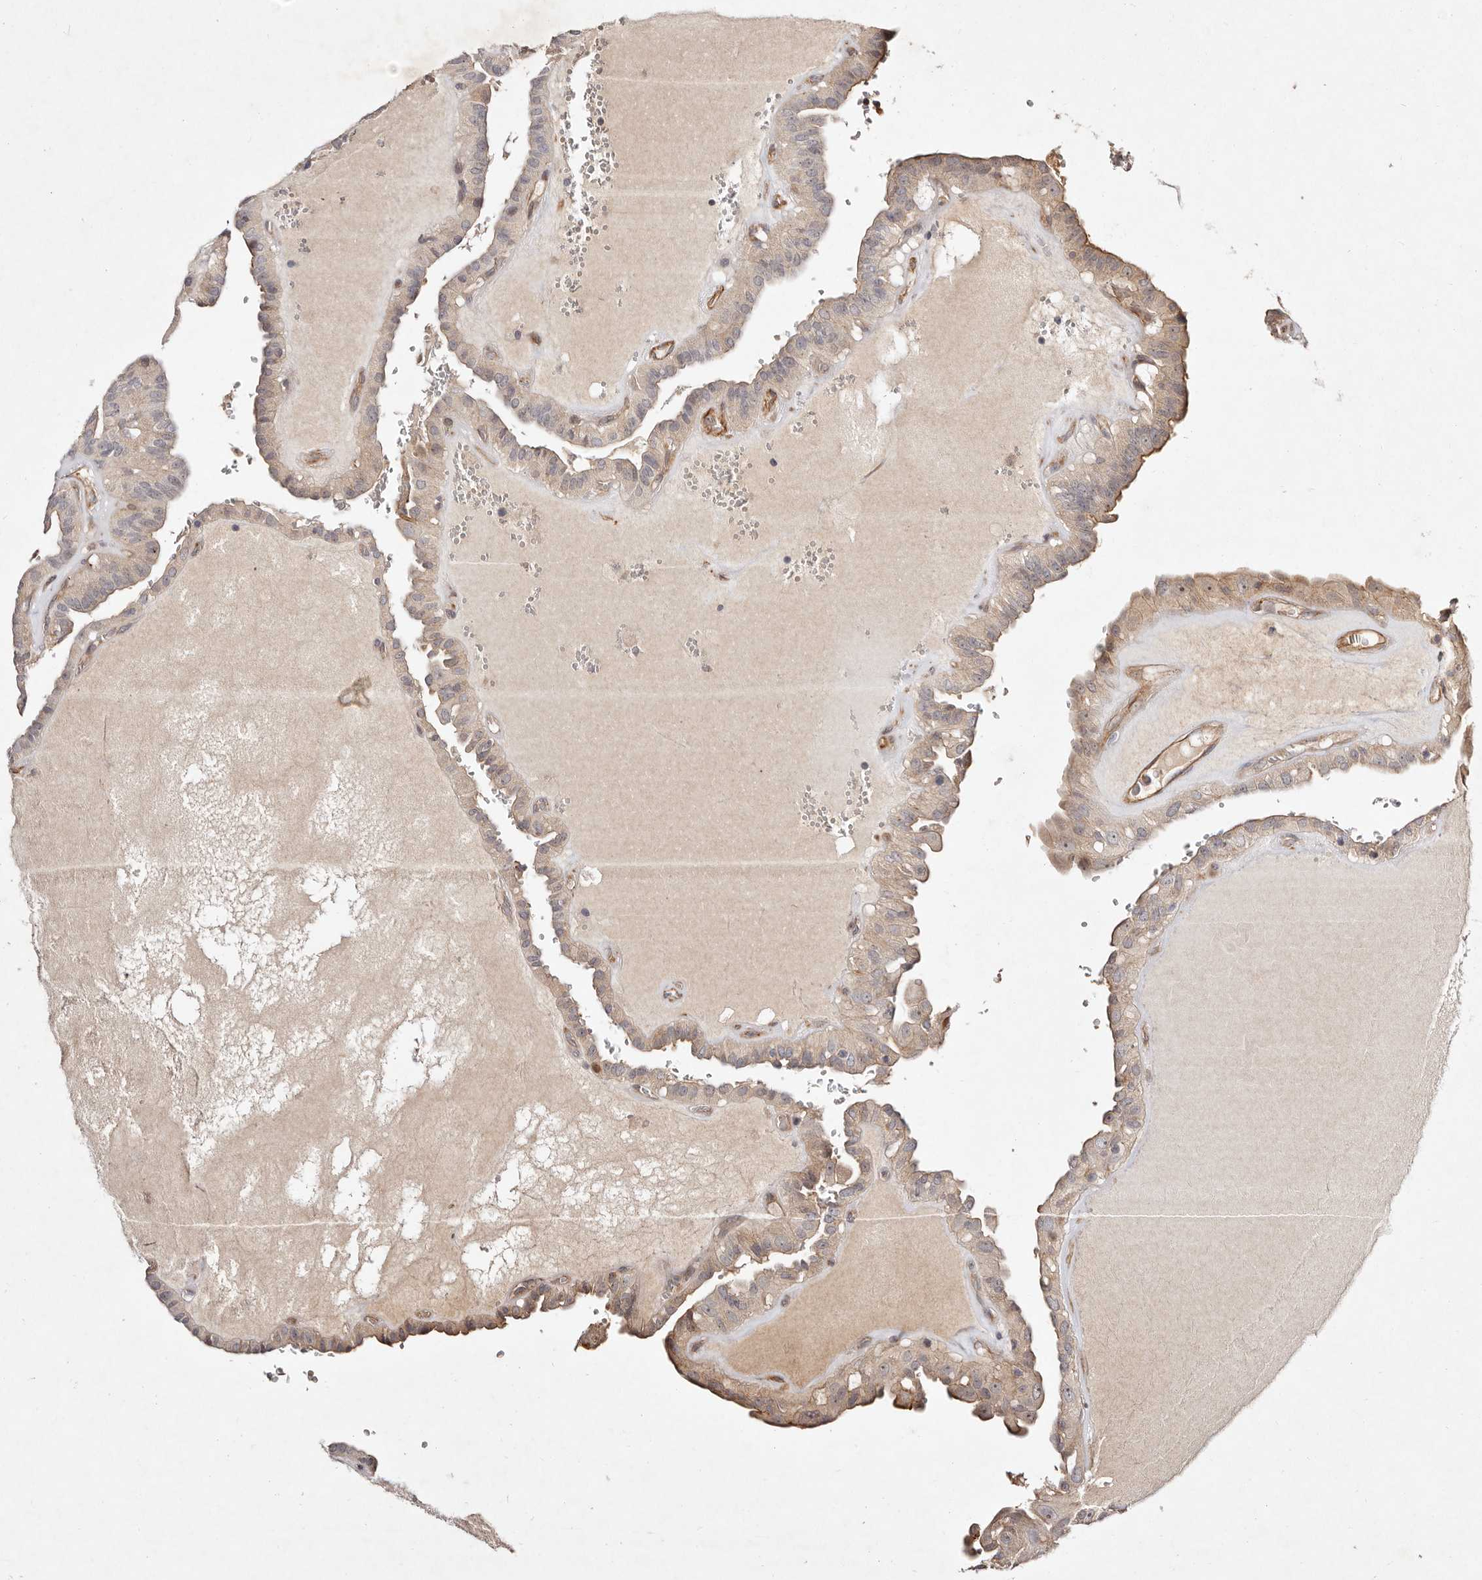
{"staining": {"intensity": "moderate", "quantity": "<25%", "location": "cytoplasmic/membranous"}, "tissue": "thyroid cancer", "cell_type": "Tumor cells", "image_type": "cancer", "snomed": [{"axis": "morphology", "description": "Papillary adenocarcinoma, NOS"}, {"axis": "topography", "description": "Thyroid gland"}], "caption": "Papillary adenocarcinoma (thyroid) tissue demonstrates moderate cytoplasmic/membranous expression in about <25% of tumor cells", "gene": "MTMR11", "patient": {"sex": "male", "age": 77}}